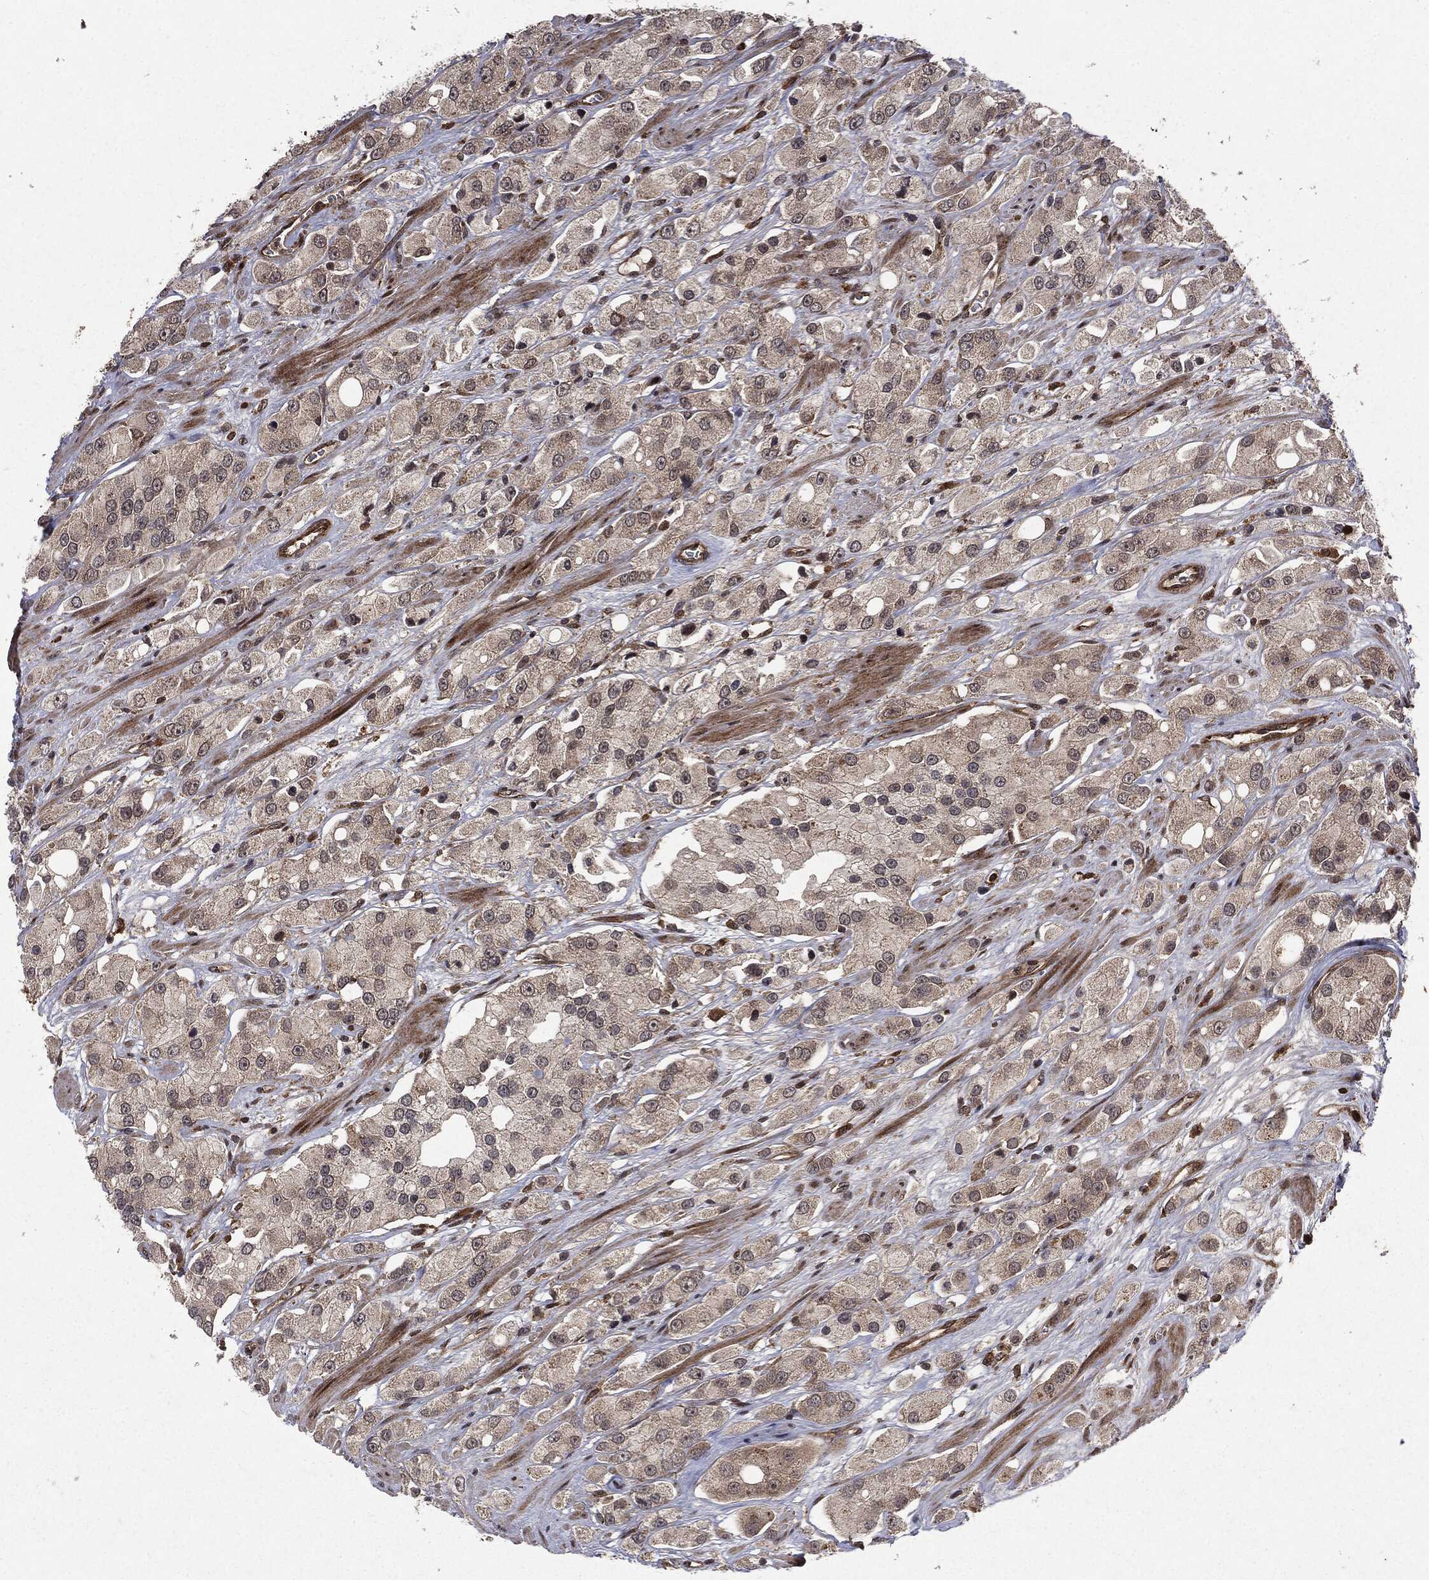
{"staining": {"intensity": "negative", "quantity": "none", "location": "none"}, "tissue": "prostate cancer", "cell_type": "Tumor cells", "image_type": "cancer", "snomed": [{"axis": "morphology", "description": "Adenocarcinoma, NOS"}, {"axis": "topography", "description": "Prostate and seminal vesicle, NOS"}, {"axis": "topography", "description": "Prostate"}], "caption": "Immunohistochemical staining of human prostate cancer reveals no significant positivity in tumor cells. The staining is performed using DAB (3,3'-diaminobenzidine) brown chromogen with nuclei counter-stained in using hematoxylin.", "gene": "OTUB1", "patient": {"sex": "male", "age": 64}}